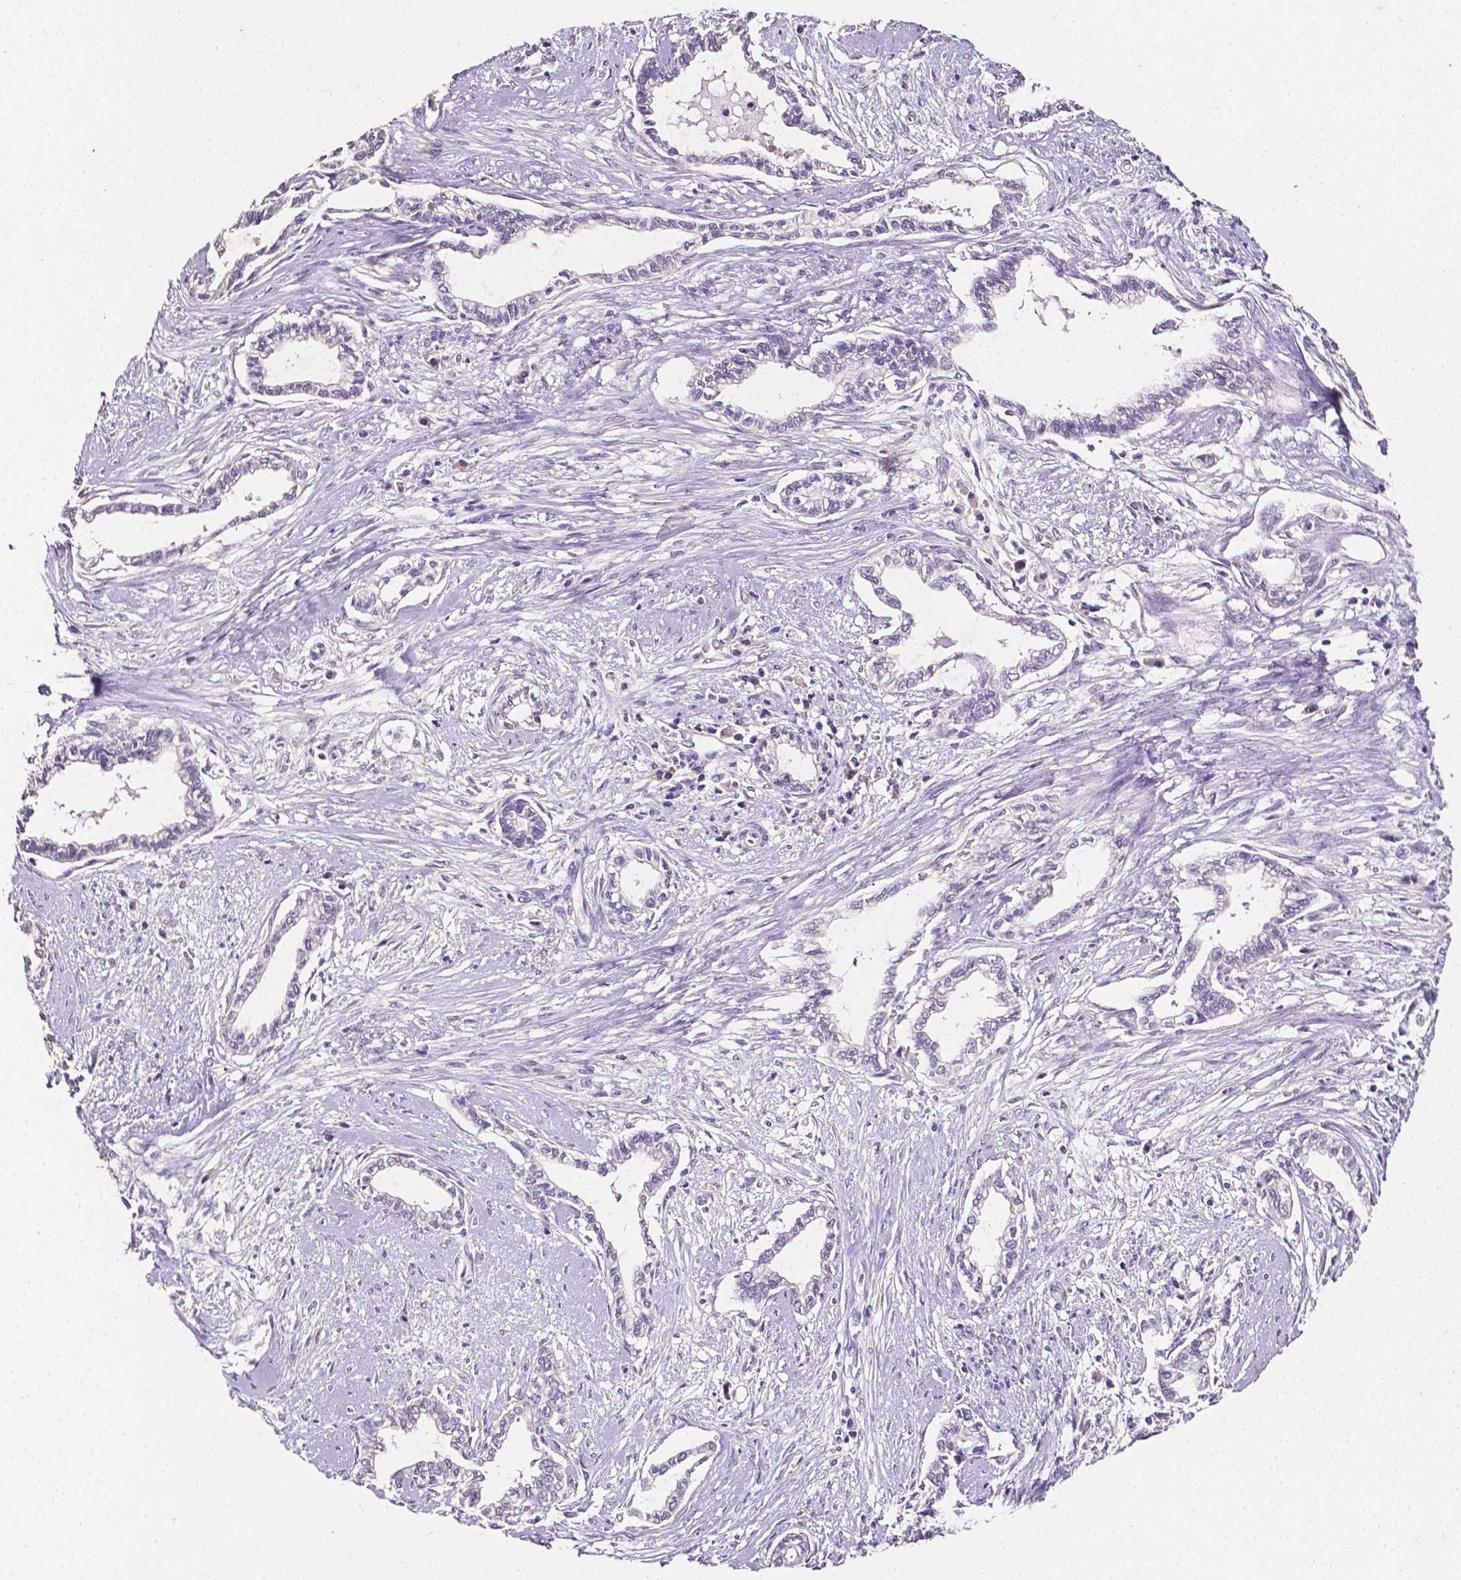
{"staining": {"intensity": "negative", "quantity": "none", "location": "none"}, "tissue": "cervical cancer", "cell_type": "Tumor cells", "image_type": "cancer", "snomed": [{"axis": "morphology", "description": "Adenocarcinoma, NOS"}, {"axis": "topography", "description": "Cervix"}], "caption": "Immunohistochemistry of cervical adenocarcinoma exhibits no staining in tumor cells.", "gene": "PSAT1", "patient": {"sex": "female", "age": 62}}